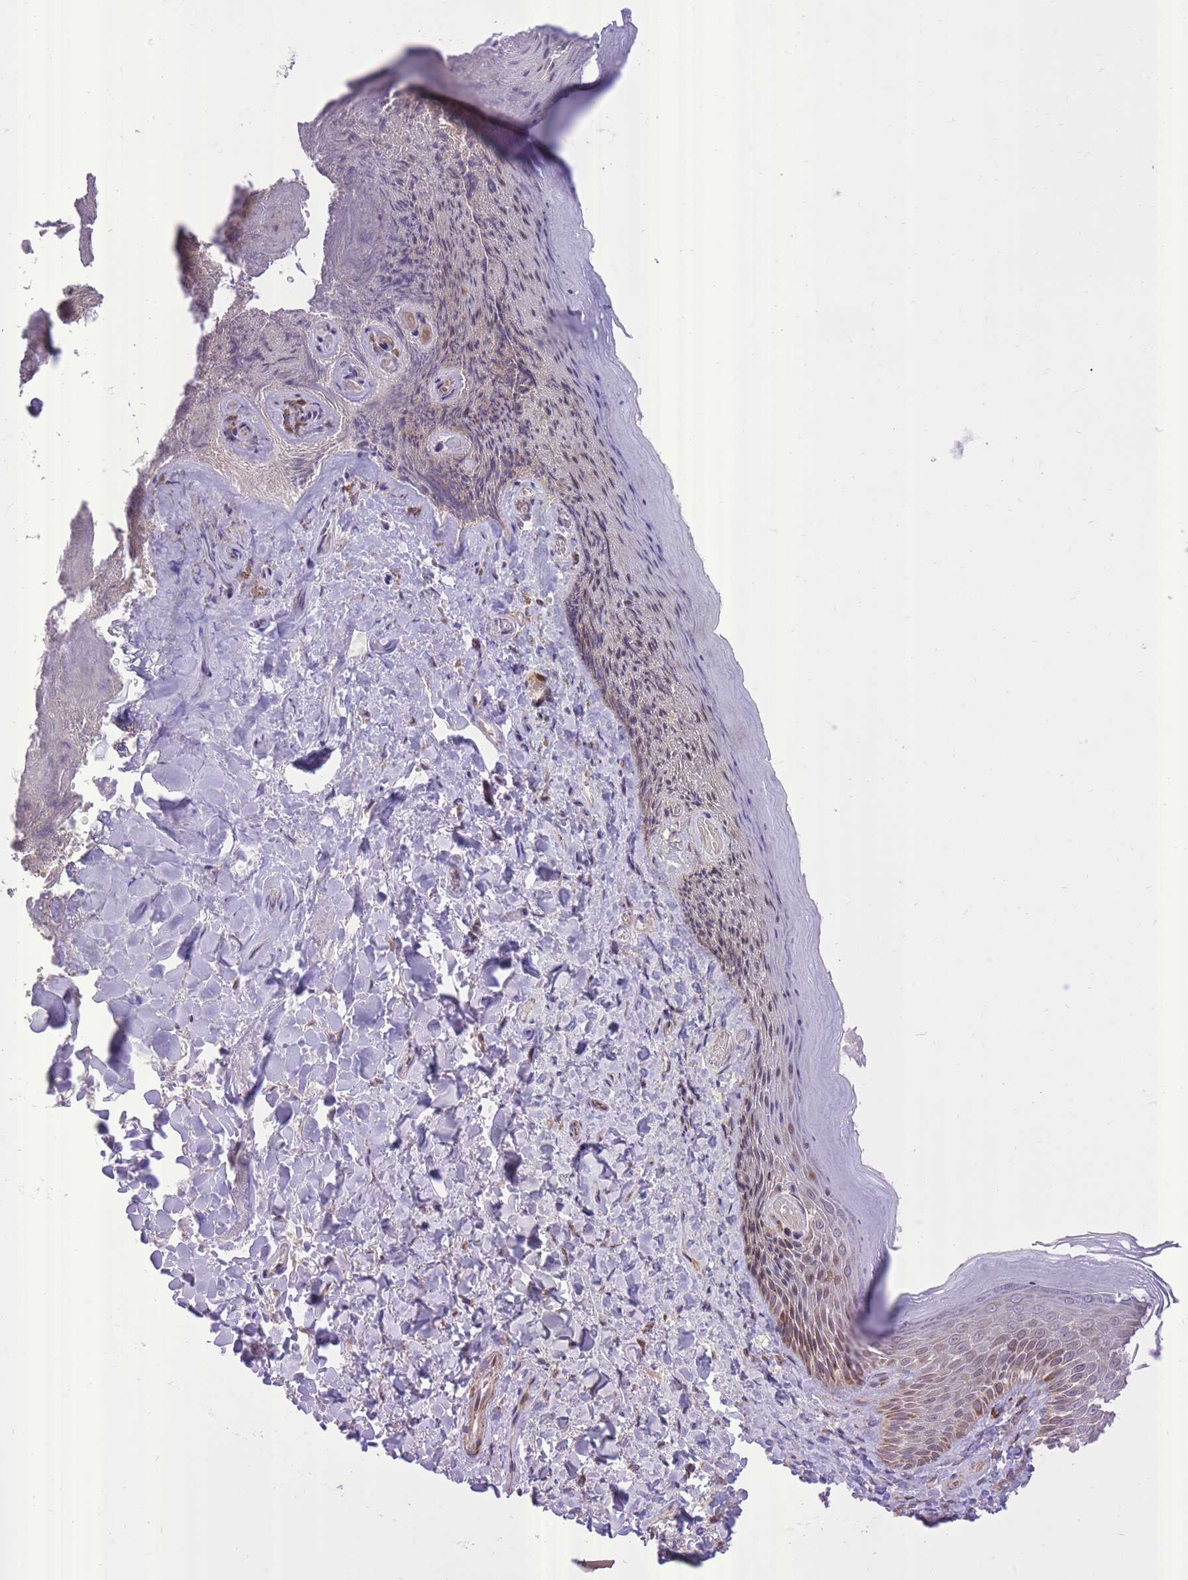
{"staining": {"intensity": "moderate", "quantity": "<25%", "location": "cytoplasmic/membranous"}, "tissue": "skin", "cell_type": "Epidermal cells", "image_type": "normal", "snomed": [{"axis": "morphology", "description": "Normal tissue, NOS"}, {"axis": "topography", "description": "Anal"}], "caption": "An IHC micrograph of unremarkable tissue is shown. Protein staining in brown shows moderate cytoplasmic/membranous positivity in skin within epidermal cells. (brown staining indicates protein expression, while blue staining denotes nuclei).", "gene": "SLC4A4", "patient": {"sex": "female", "age": 89}}